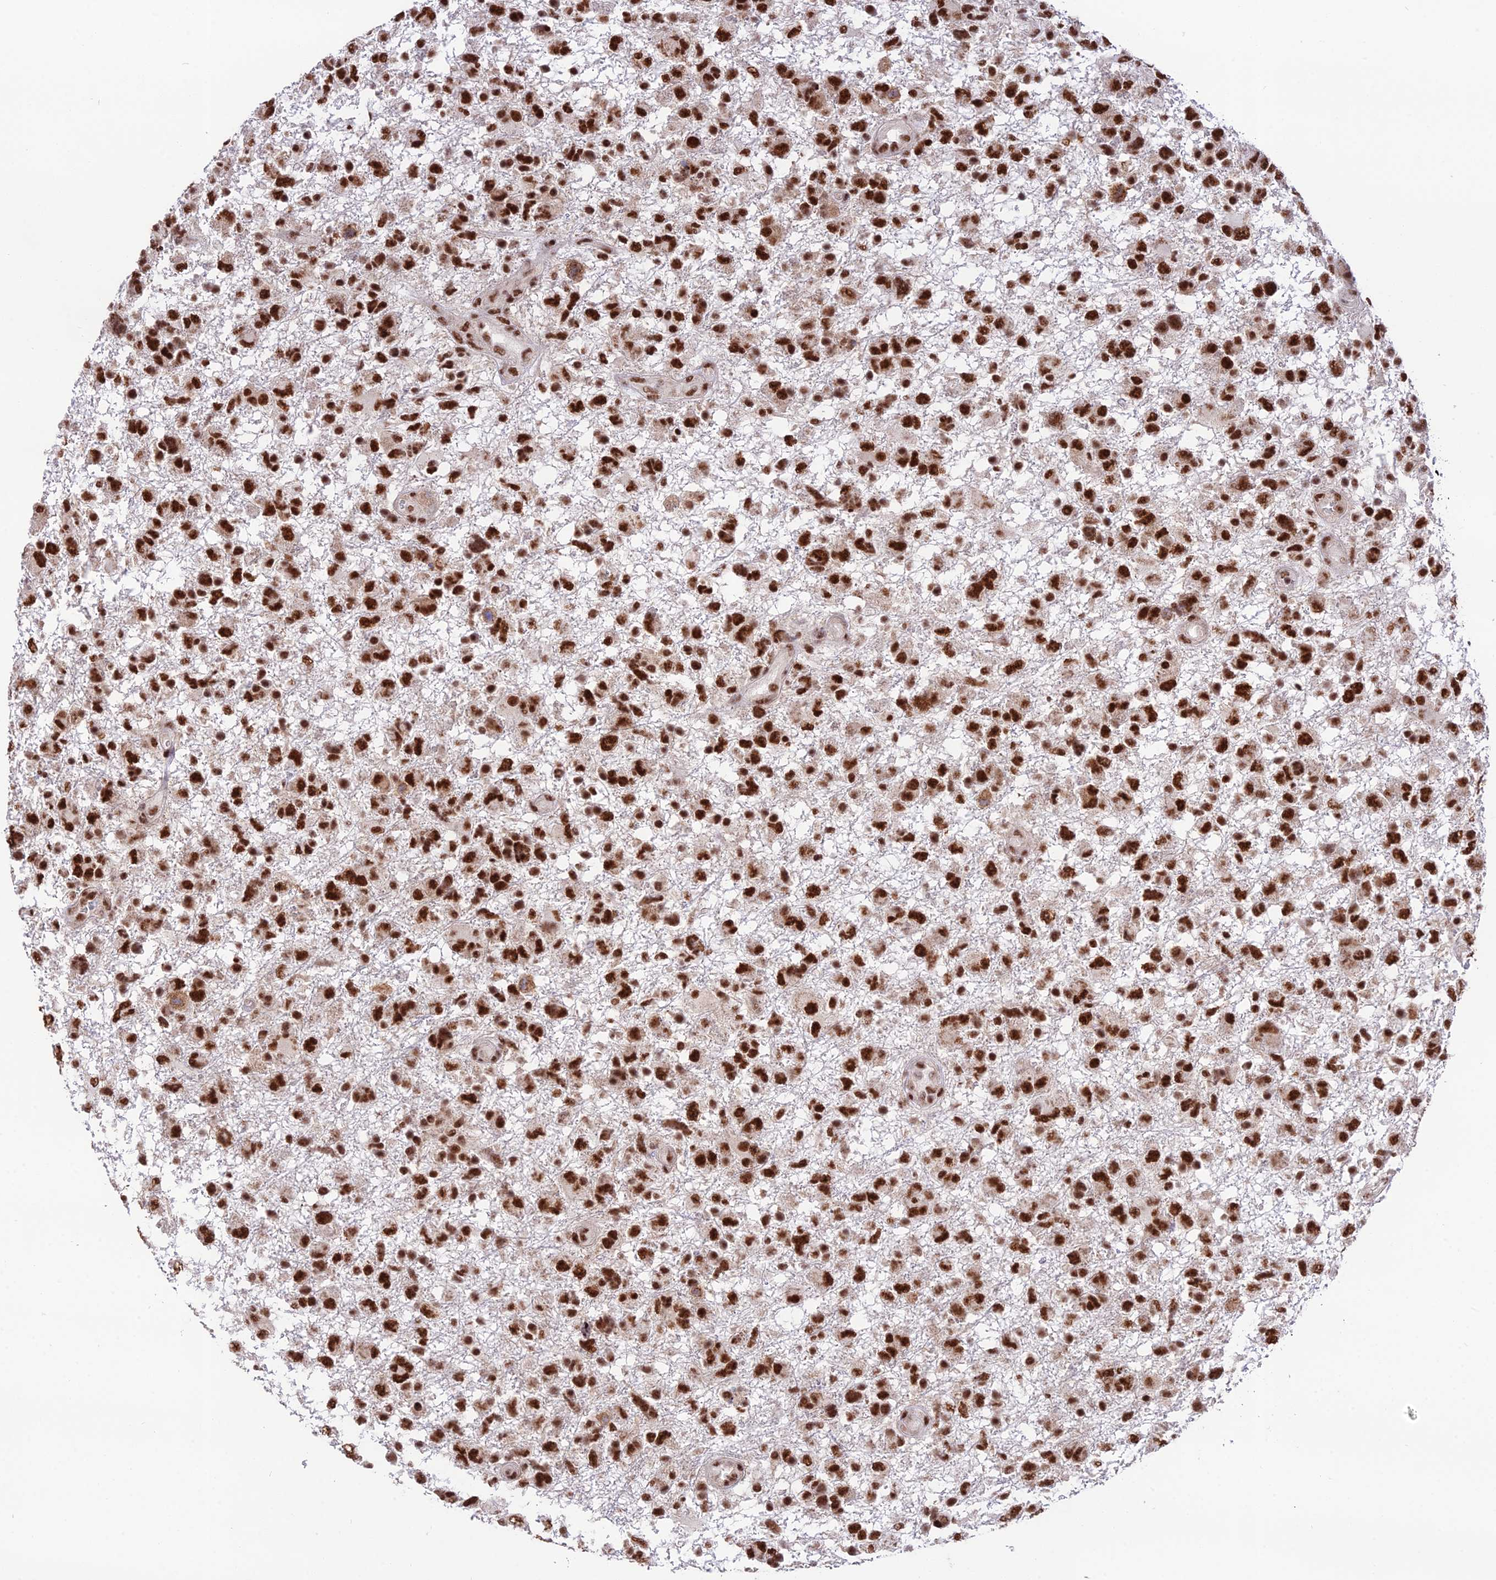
{"staining": {"intensity": "strong", "quantity": ">75%", "location": "nuclear"}, "tissue": "glioma", "cell_type": "Tumor cells", "image_type": "cancer", "snomed": [{"axis": "morphology", "description": "Glioma, malignant, High grade"}, {"axis": "topography", "description": "Brain"}], "caption": "Brown immunohistochemical staining in glioma demonstrates strong nuclear staining in about >75% of tumor cells.", "gene": "THOC7", "patient": {"sex": "male", "age": 61}}